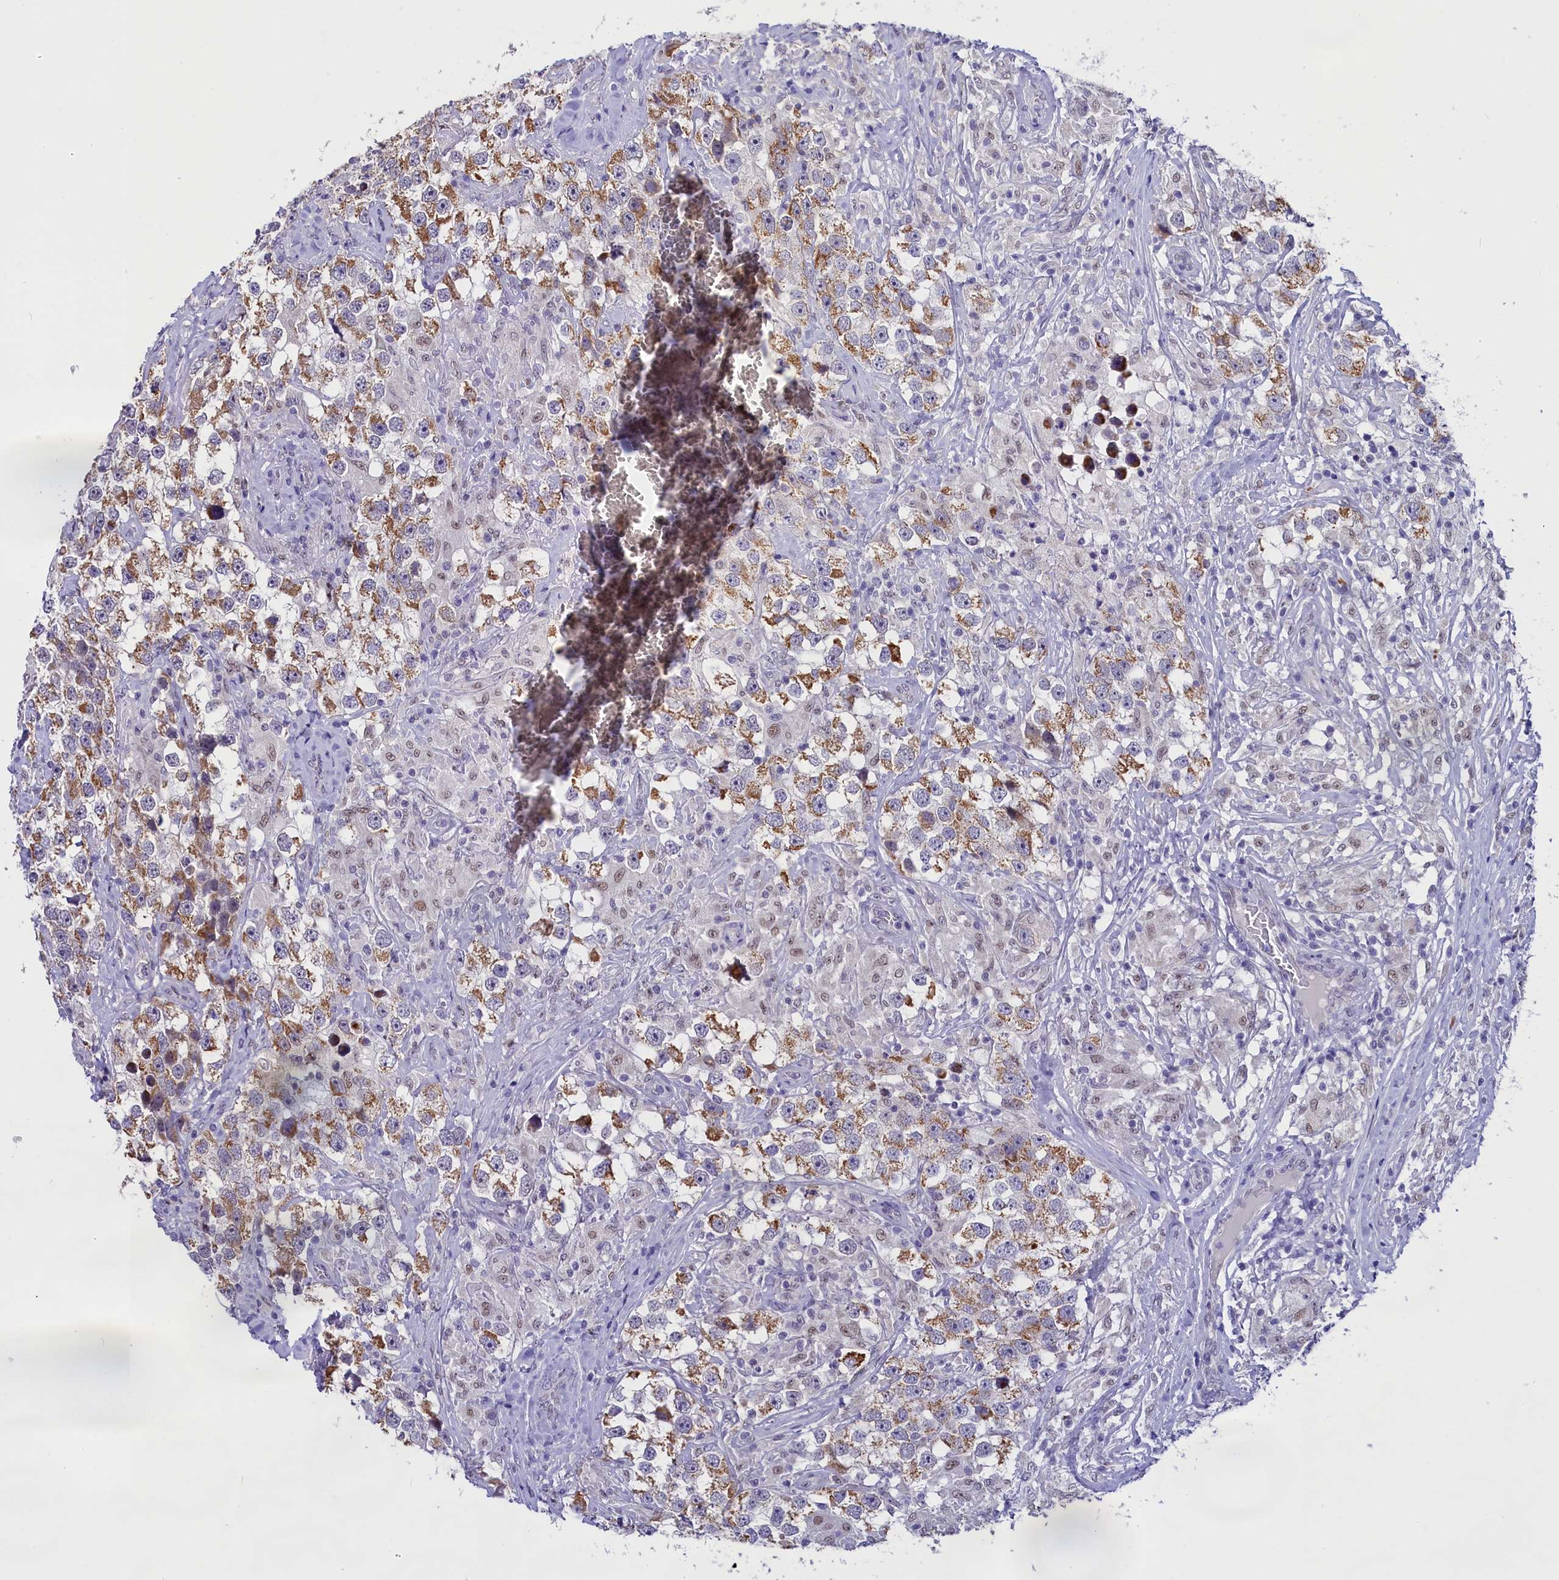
{"staining": {"intensity": "moderate", "quantity": ">75%", "location": "cytoplasmic/membranous"}, "tissue": "testis cancer", "cell_type": "Tumor cells", "image_type": "cancer", "snomed": [{"axis": "morphology", "description": "Seminoma, NOS"}, {"axis": "topography", "description": "Testis"}], "caption": "Immunohistochemistry (IHC) (DAB (3,3'-diaminobenzidine)) staining of seminoma (testis) demonstrates moderate cytoplasmic/membranous protein staining in approximately >75% of tumor cells. The staining is performed using DAB brown chromogen to label protein expression. The nuclei are counter-stained blue using hematoxylin.", "gene": "OSGEP", "patient": {"sex": "male", "age": 46}}